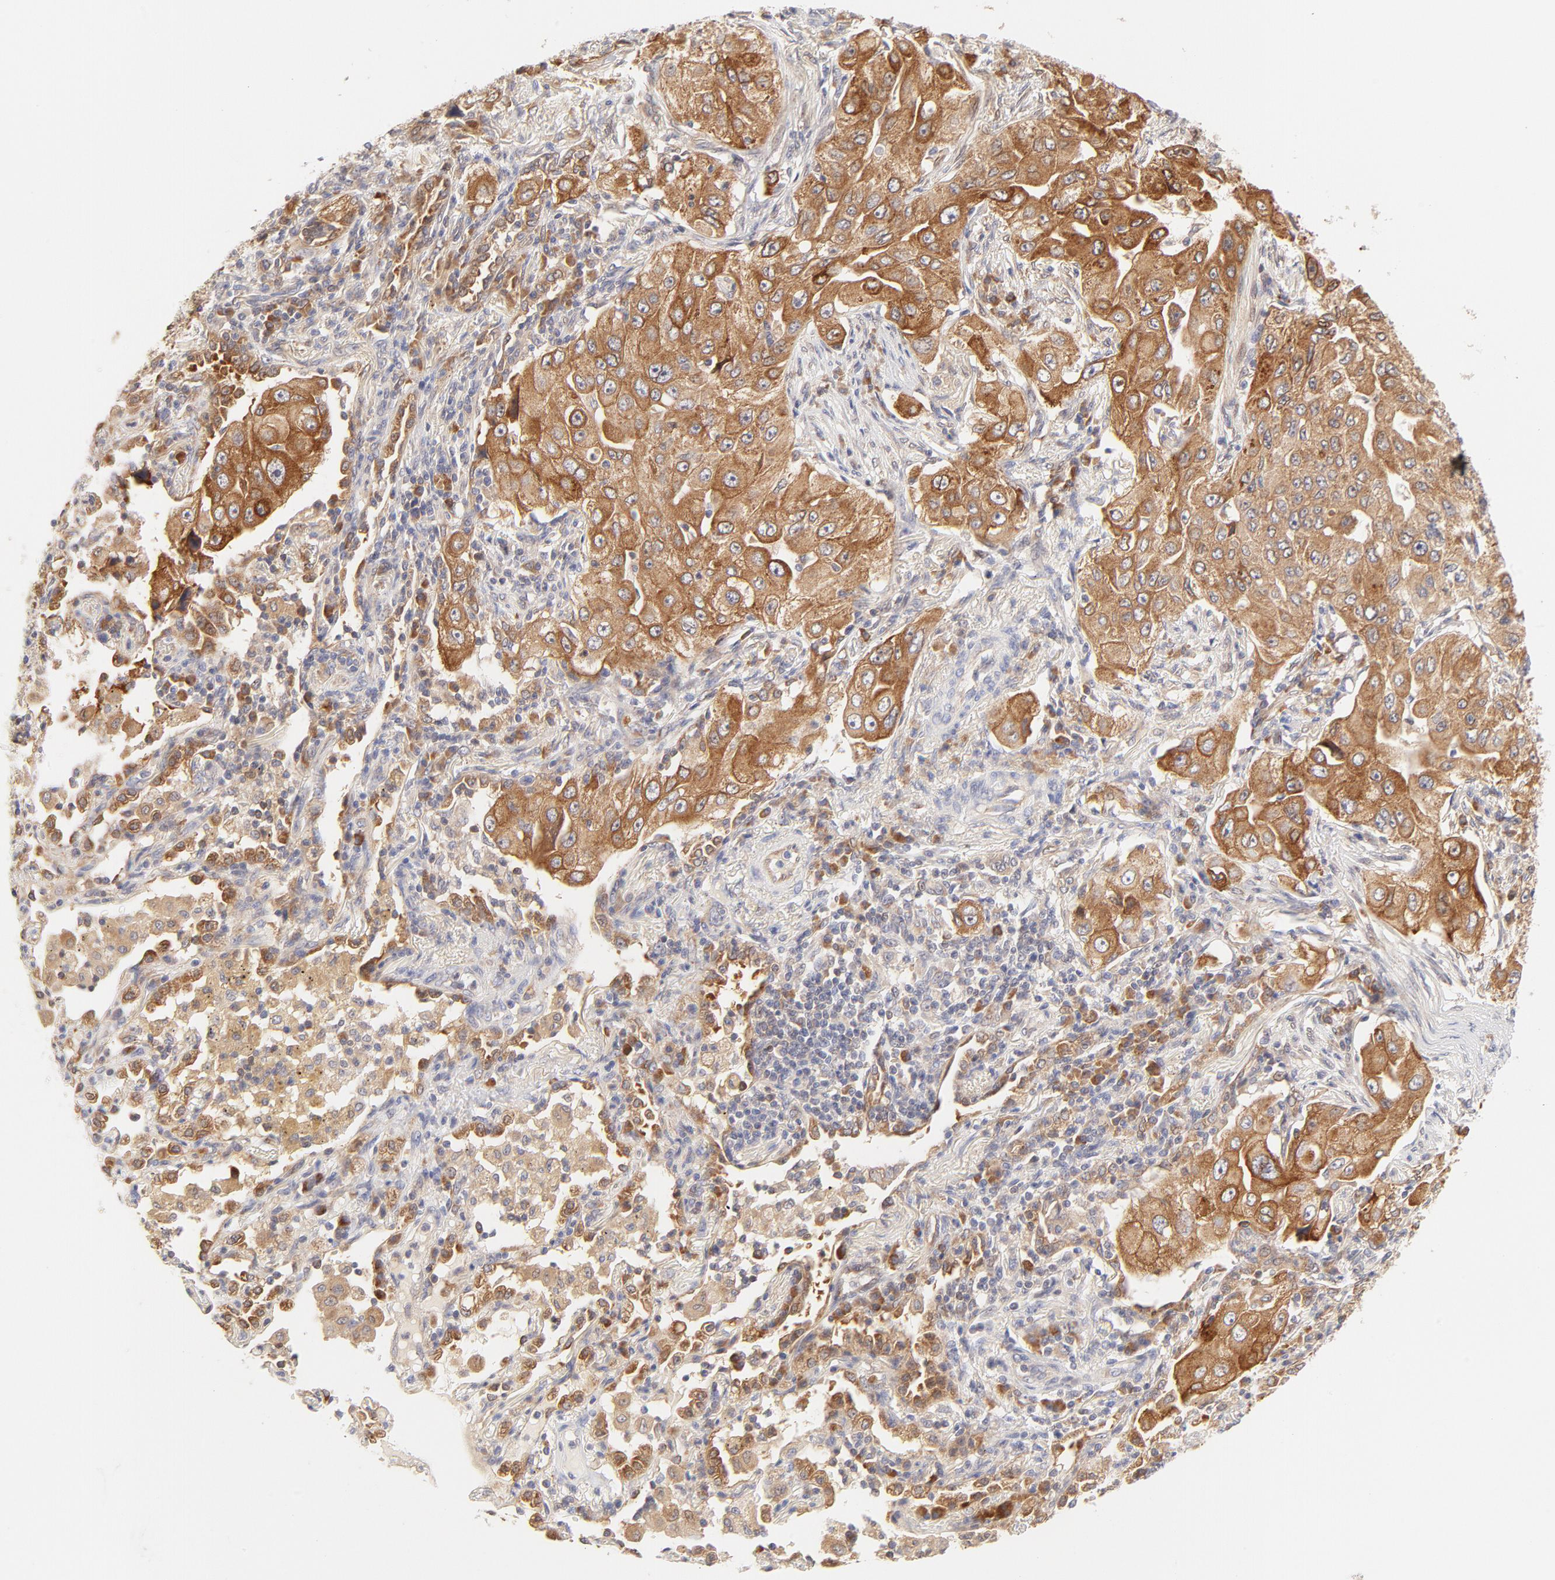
{"staining": {"intensity": "moderate", "quantity": ">75%", "location": "cytoplasmic/membranous"}, "tissue": "lung cancer", "cell_type": "Tumor cells", "image_type": "cancer", "snomed": [{"axis": "morphology", "description": "Adenocarcinoma, NOS"}, {"axis": "topography", "description": "Lung"}], "caption": "Immunohistochemistry photomicrograph of neoplastic tissue: human lung cancer stained using immunohistochemistry displays medium levels of moderate protein expression localized specifically in the cytoplasmic/membranous of tumor cells, appearing as a cytoplasmic/membranous brown color.", "gene": "RPS6KA1", "patient": {"sex": "male", "age": 84}}